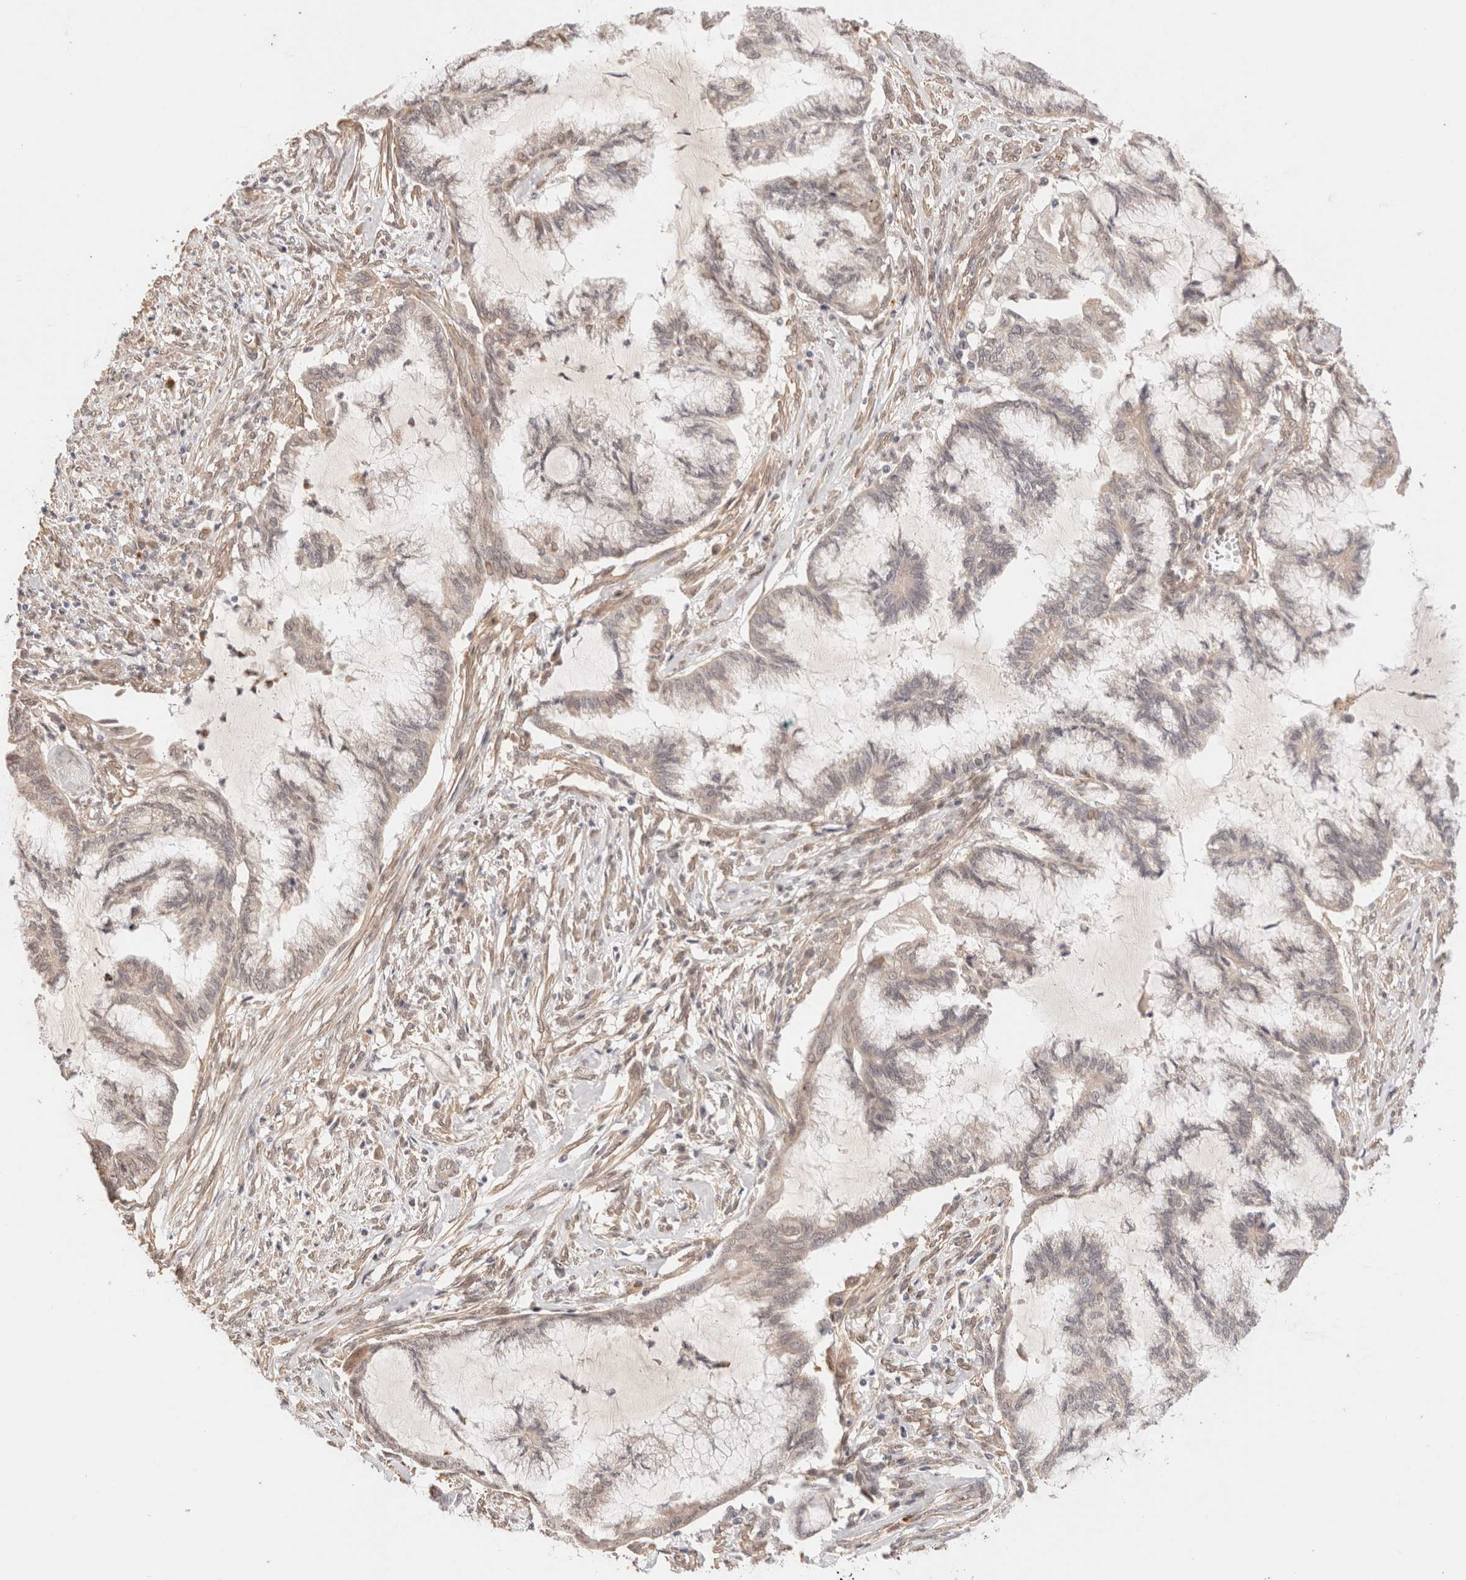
{"staining": {"intensity": "weak", "quantity": "<25%", "location": "cytoplasmic/membranous"}, "tissue": "endometrial cancer", "cell_type": "Tumor cells", "image_type": "cancer", "snomed": [{"axis": "morphology", "description": "Adenocarcinoma, NOS"}, {"axis": "topography", "description": "Endometrium"}], "caption": "Immunohistochemistry micrograph of human endometrial cancer stained for a protein (brown), which demonstrates no staining in tumor cells.", "gene": "BRPF3", "patient": {"sex": "female", "age": 86}}